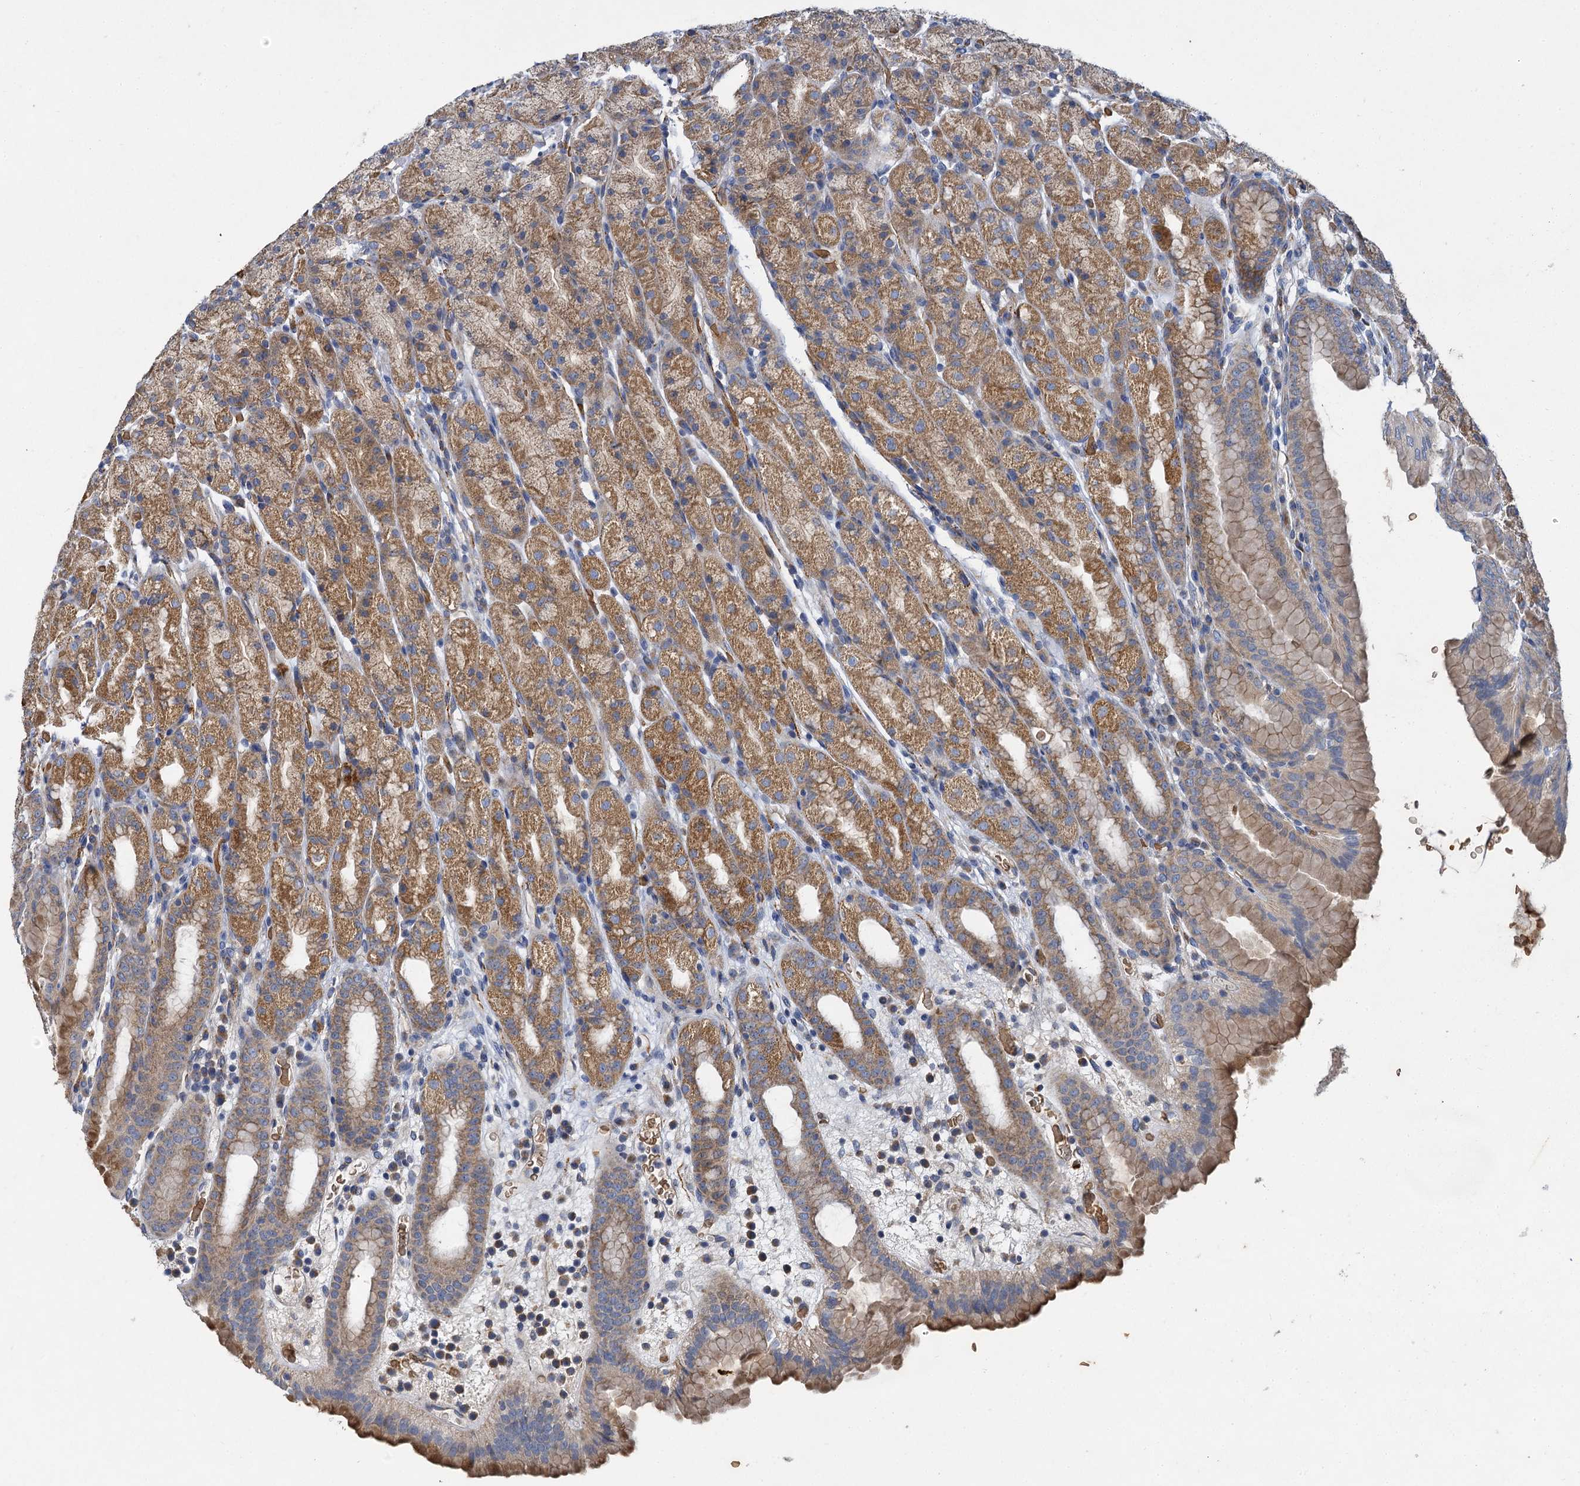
{"staining": {"intensity": "moderate", "quantity": ">75%", "location": "cytoplasmic/membranous"}, "tissue": "stomach", "cell_type": "Glandular cells", "image_type": "normal", "snomed": [{"axis": "morphology", "description": "Normal tissue, NOS"}, {"axis": "topography", "description": "Stomach, upper"}], "caption": "IHC (DAB) staining of benign stomach exhibits moderate cytoplasmic/membranous protein expression in about >75% of glandular cells.", "gene": "BCS1L", "patient": {"sex": "male", "age": 68}}